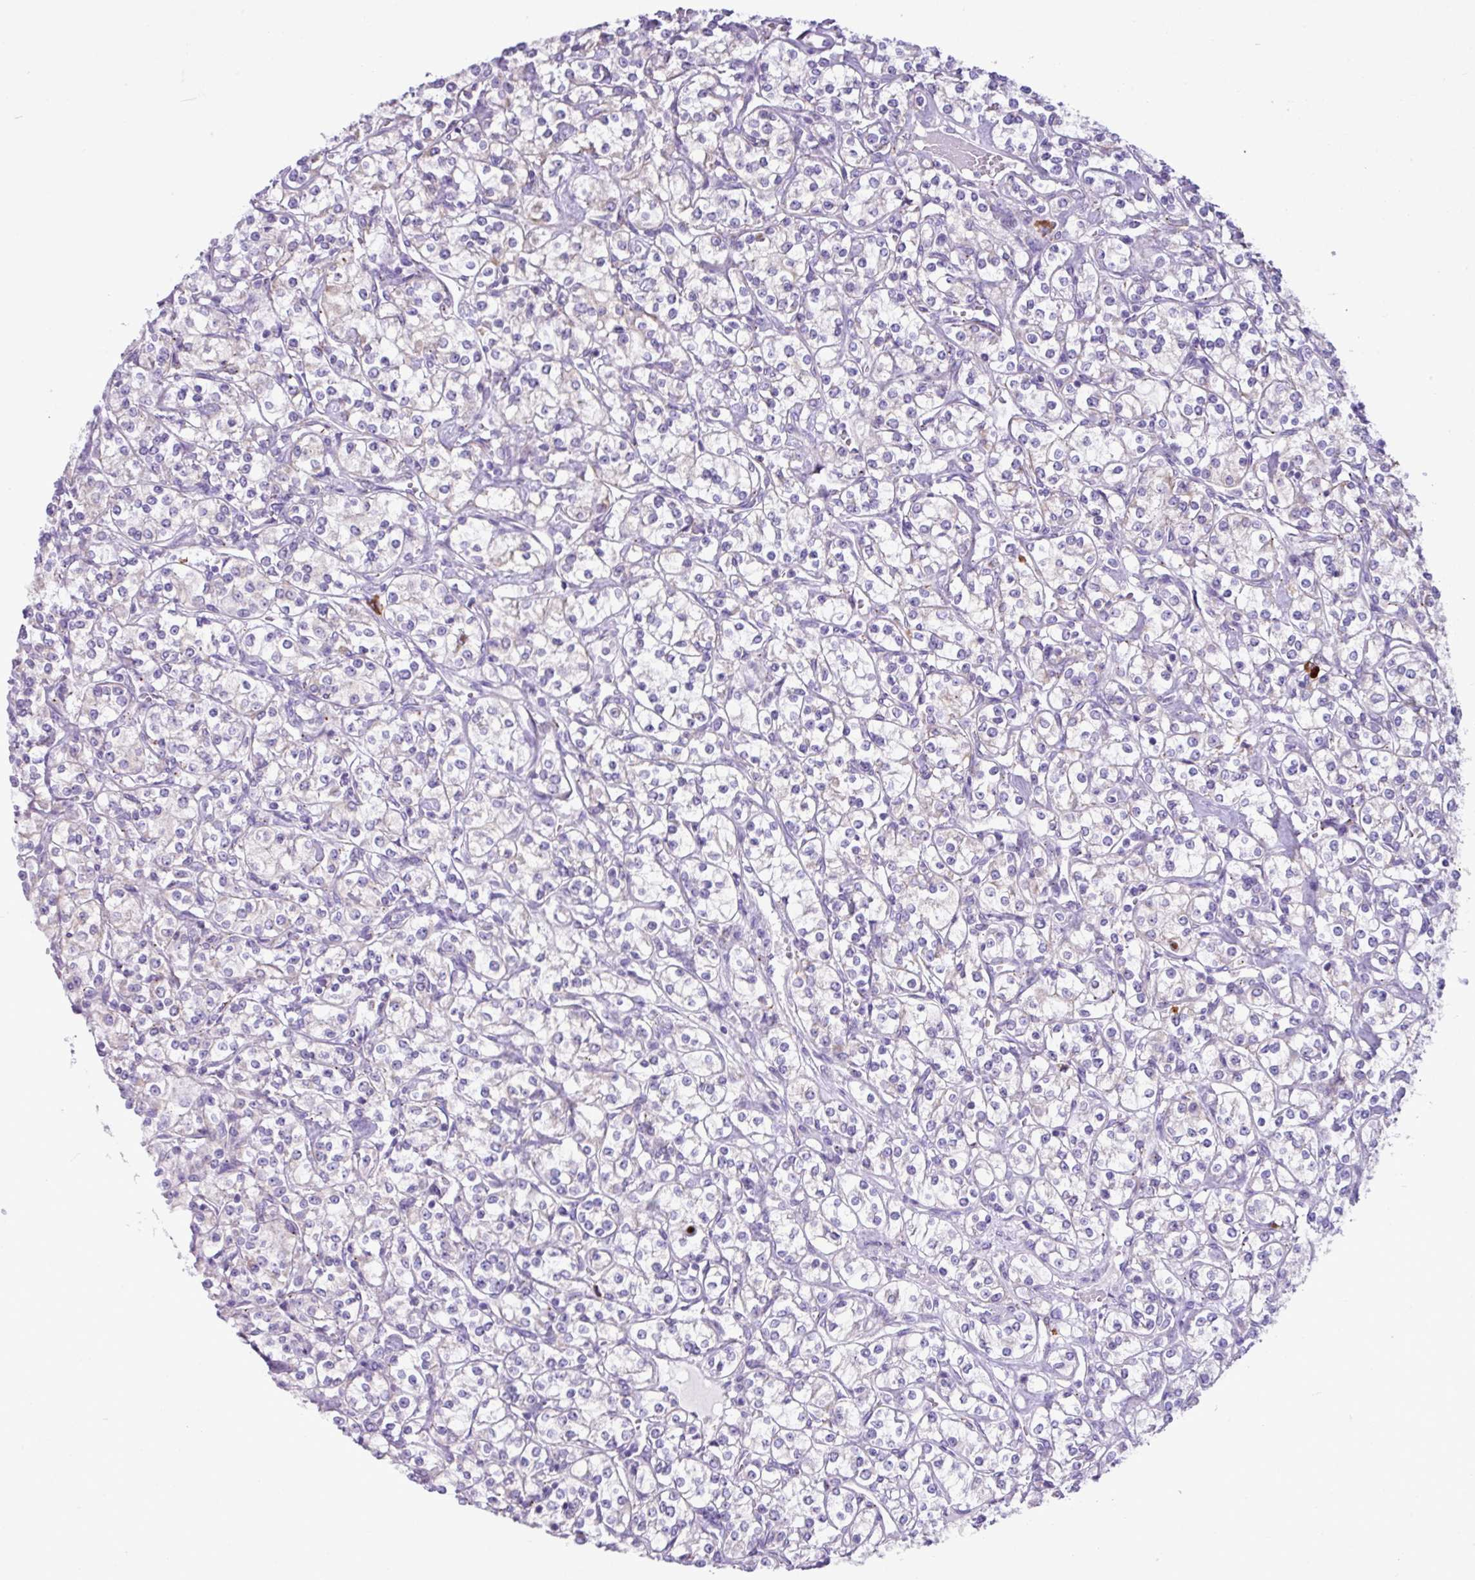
{"staining": {"intensity": "negative", "quantity": "none", "location": "none"}, "tissue": "renal cancer", "cell_type": "Tumor cells", "image_type": "cancer", "snomed": [{"axis": "morphology", "description": "Adenocarcinoma, NOS"}, {"axis": "topography", "description": "Kidney"}], "caption": "A histopathology image of human adenocarcinoma (renal) is negative for staining in tumor cells. (Brightfield microscopy of DAB IHC at high magnification).", "gene": "RGS21", "patient": {"sex": "male", "age": 77}}